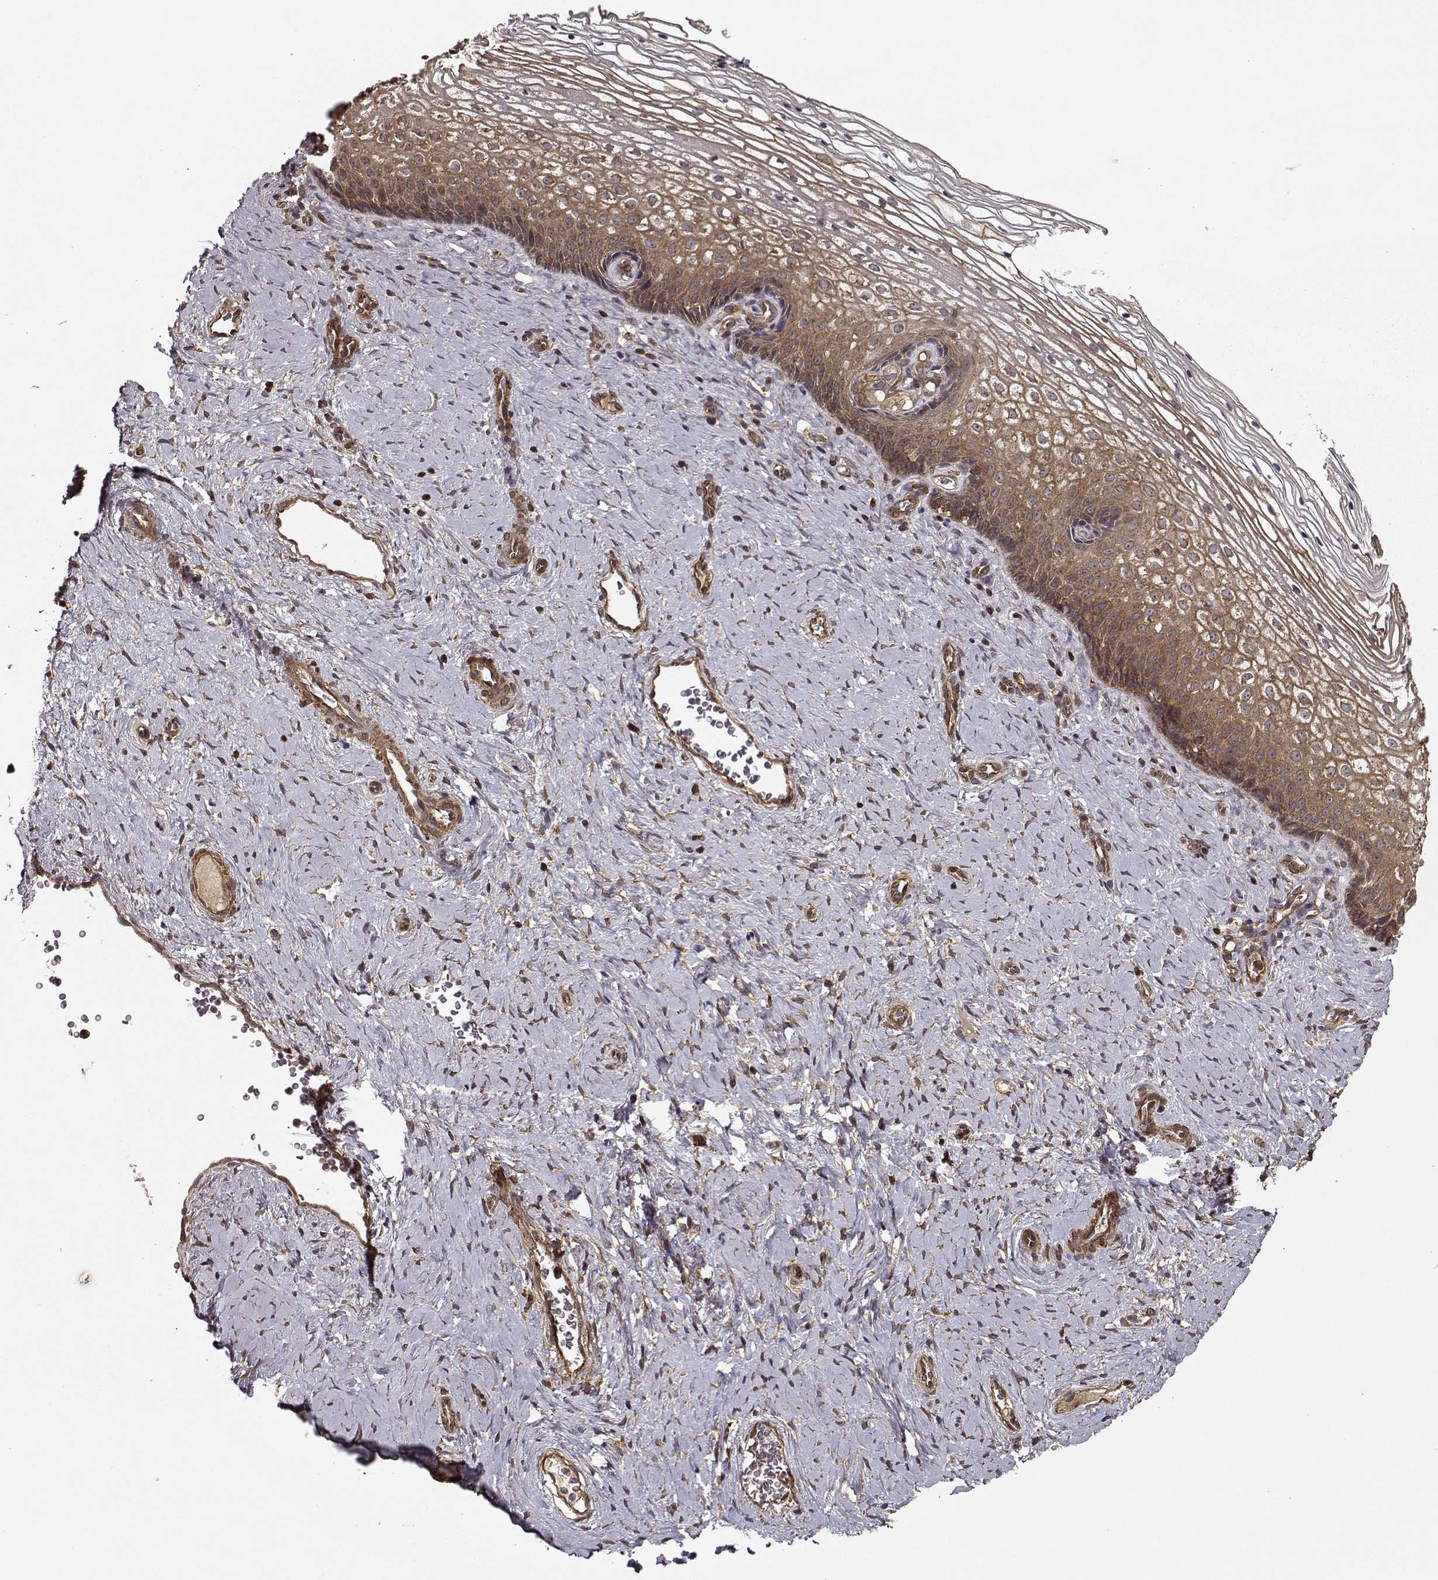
{"staining": {"intensity": "moderate", "quantity": "25%-75%", "location": "cytoplasmic/membranous"}, "tissue": "cervix", "cell_type": "Squamous epithelial cells", "image_type": "normal", "snomed": [{"axis": "morphology", "description": "Normal tissue, NOS"}, {"axis": "topography", "description": "Cervix"}], "caption": "Immunohistochemical staining of normal cervix displays moderate cytoplasmic/membranous protein expression in approximately 25%-75% of squamous epithelial cells.", "gene": "PPP1R12A", "patient": {"sex": "female", "age": 34}}